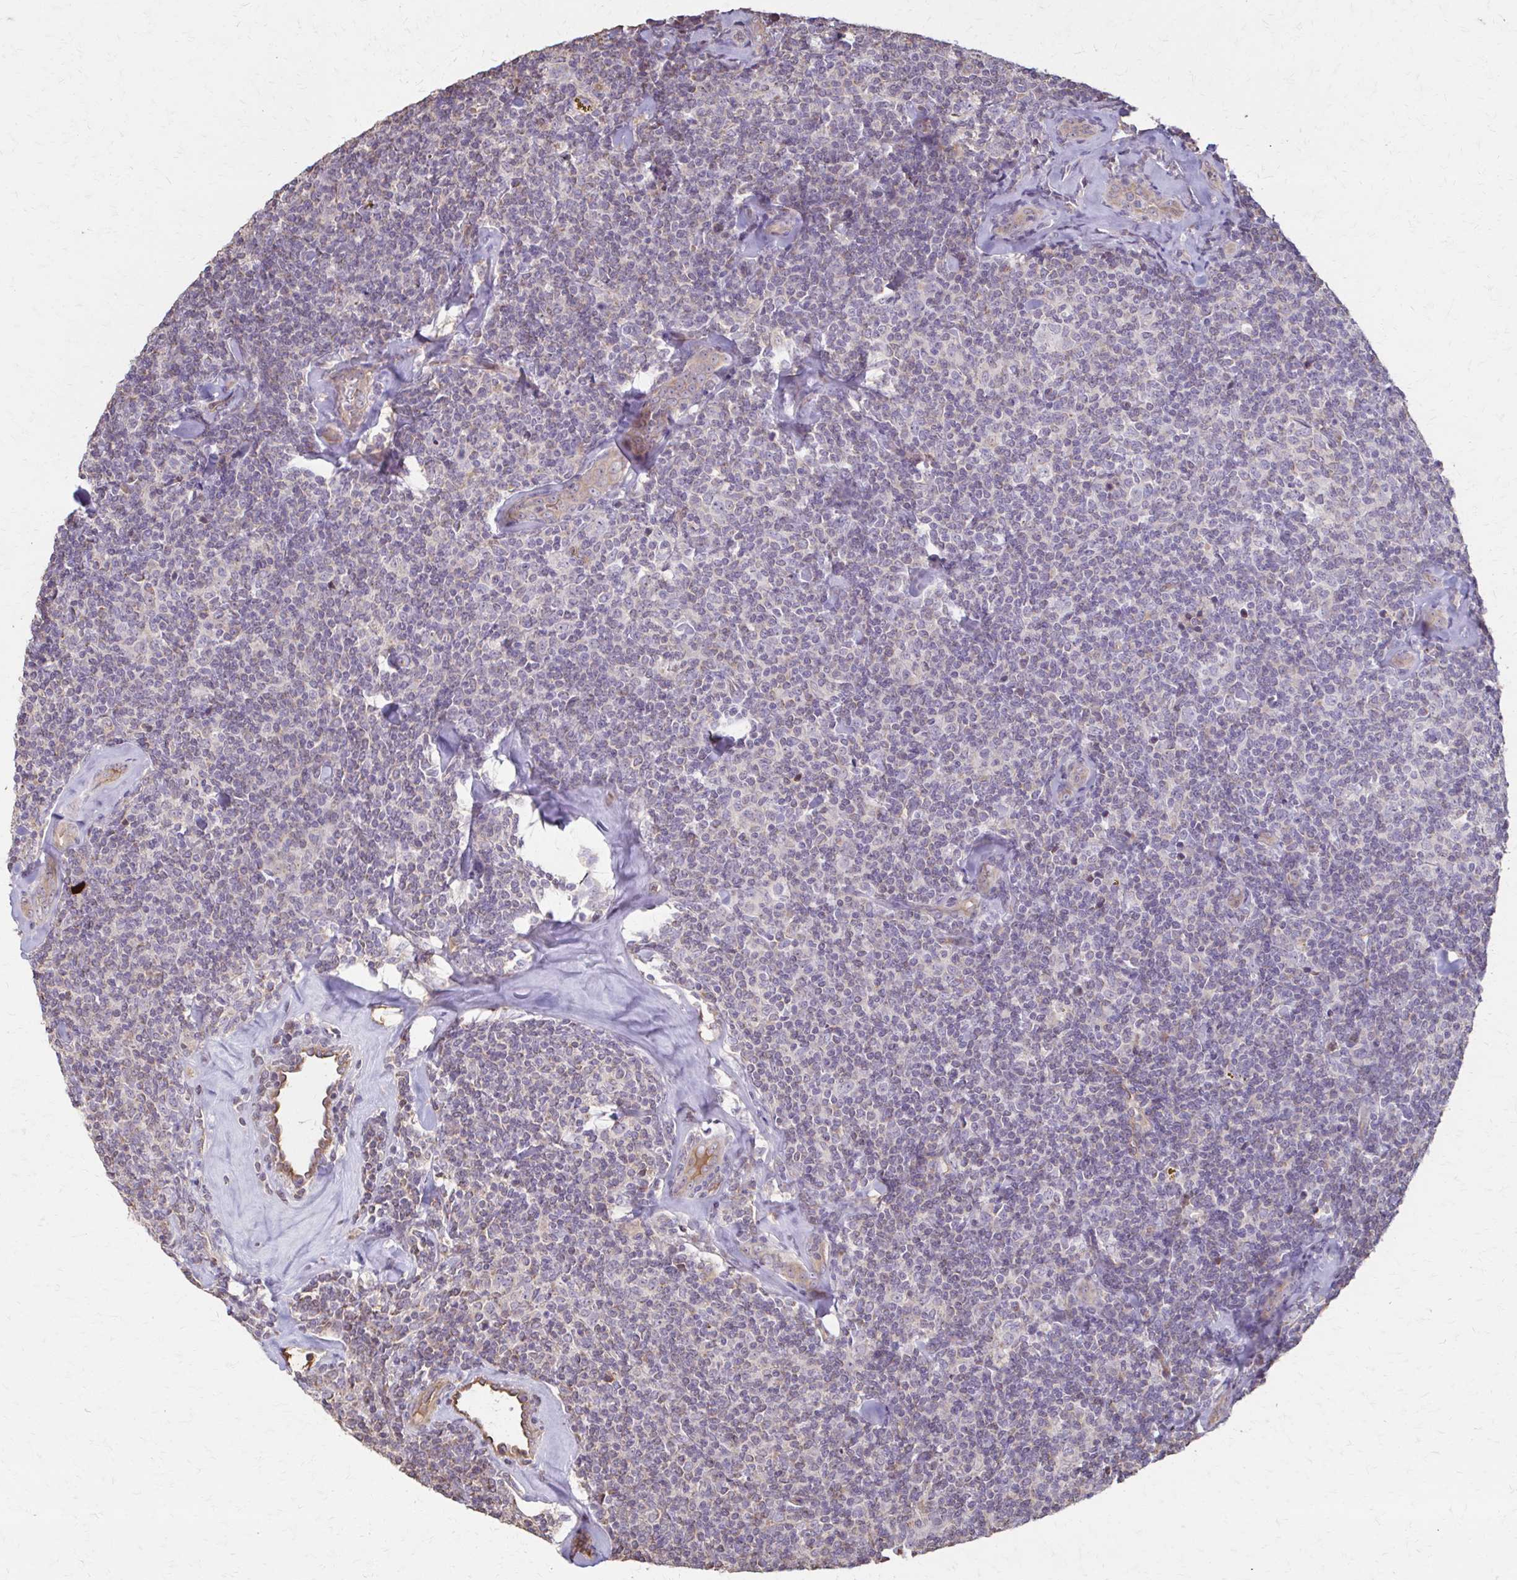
{"staining": {"intensity": "negative", "quantity": "none", "location": "none"}, "tissue": "lymphoma", "cell_type": "Tumor cells", "image_type": "cancer", "snomed": [{"axis": "morphology", "description": "Malignant lymphoma, non-Hodgkin's type, Low grade"}, {"axis": "topography", "description": "Lymph node"}], "caption": "IHC of human low-grade malignant lymphoma, non-Hodgkin's type demonstrates no positivity in tumor cells.", "gene": "IL18BP", "patient": {"sex": "female", "age": 56}}